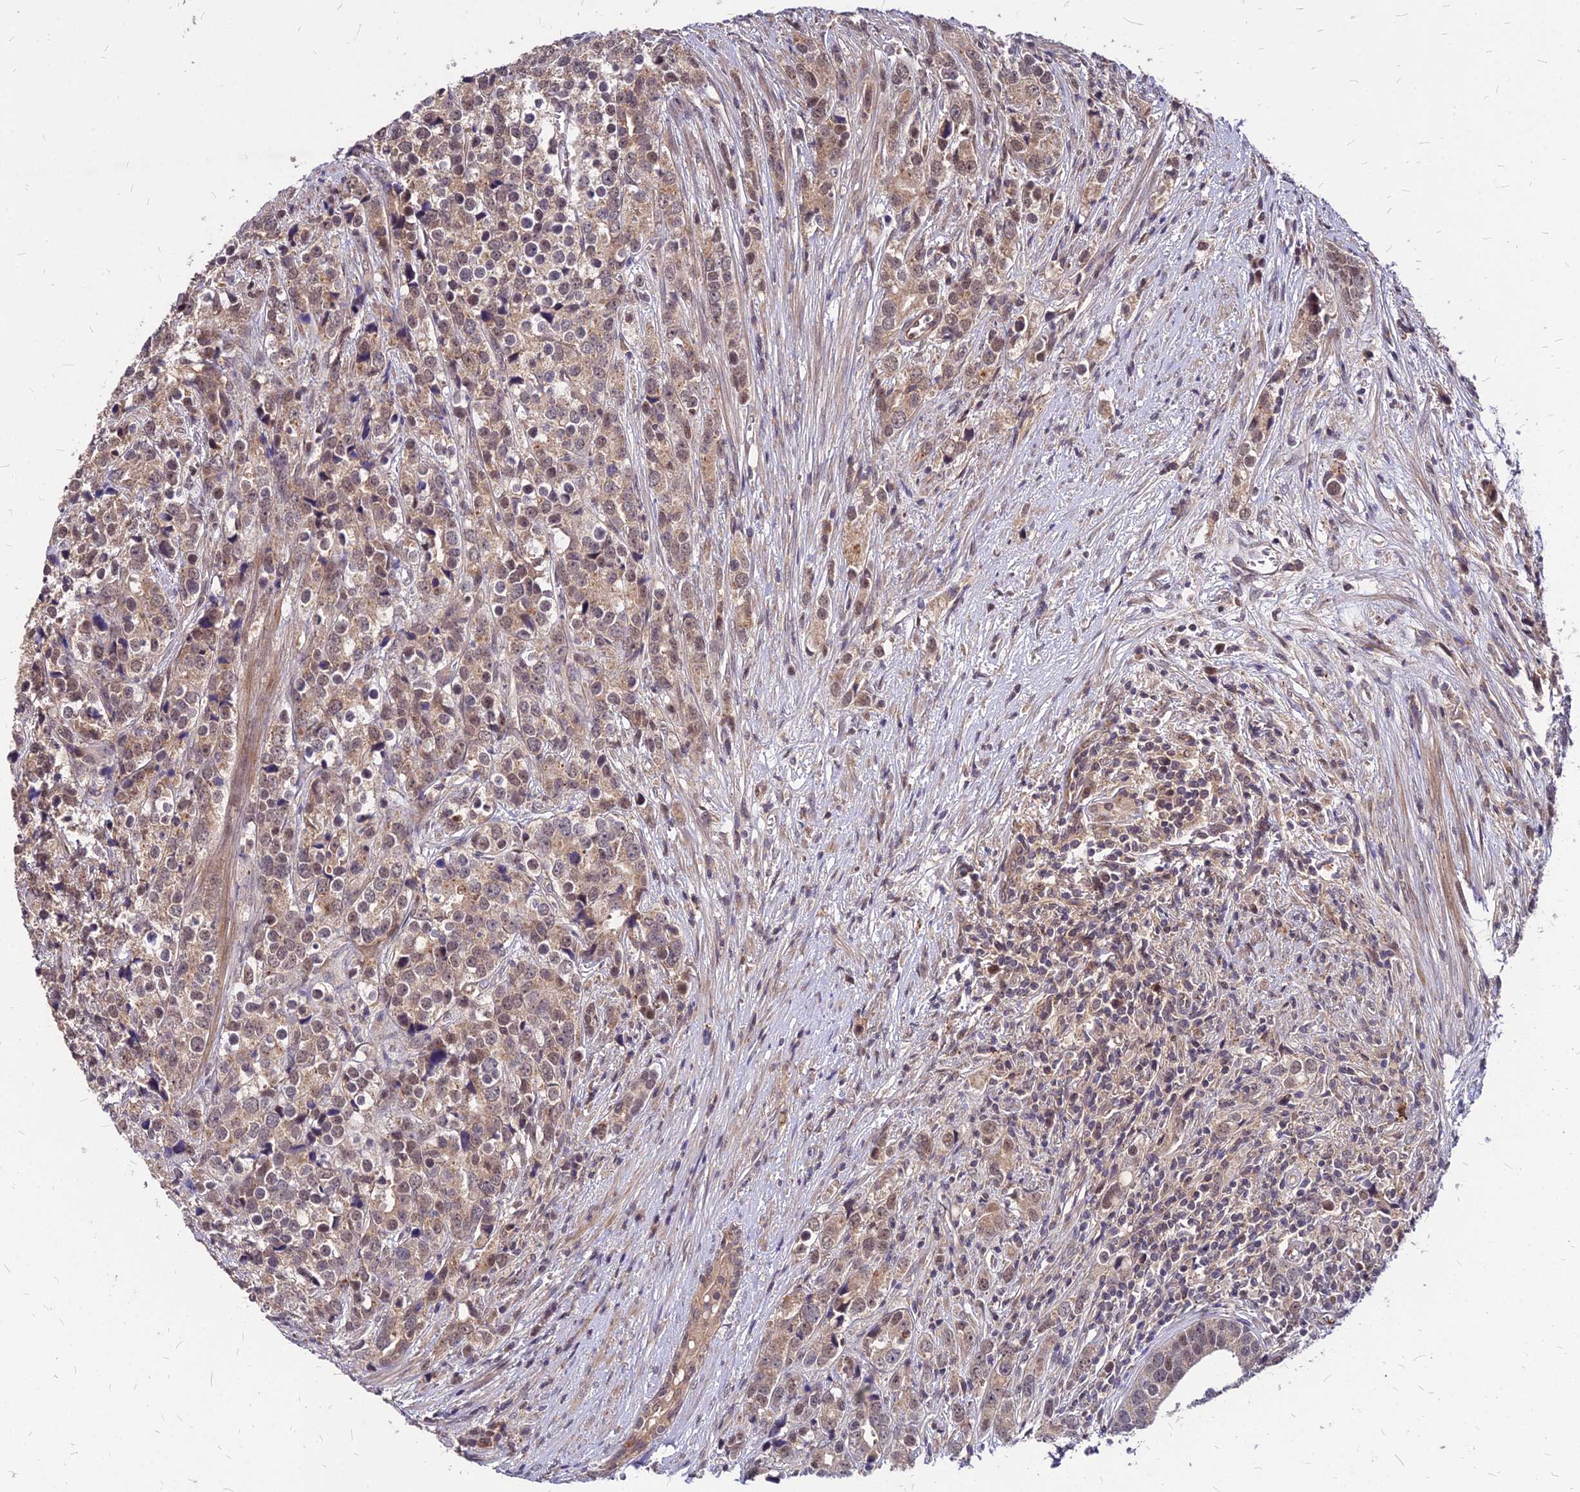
{"staining": {"intensity": "weak", "quantity": ">75%", "location": "cytoplasmic/membranous,nuclear"}, "tissue": "prostate cancer", "cell_type": "Tumor cells", "image_type": "cancer", "snomed": [{"axis": "morphology", "description": "Adenocarcinoma, High grade"}, {"axis": "topography", "description": "Prostate"}], "caption": "Protein analysis of prostate cancer (adenocarcinoma (high-grade)) tissue reveals weak cytoplasmic/membranous and nuclear positivity in about >75% of tumor cells. The protein is stained brown, and the nuclei are stained in blue (DAB IHC with brightfield microscopy, high magnification).", "gene": "APBA3", "patient": {"sex": "male", "age": 71}}